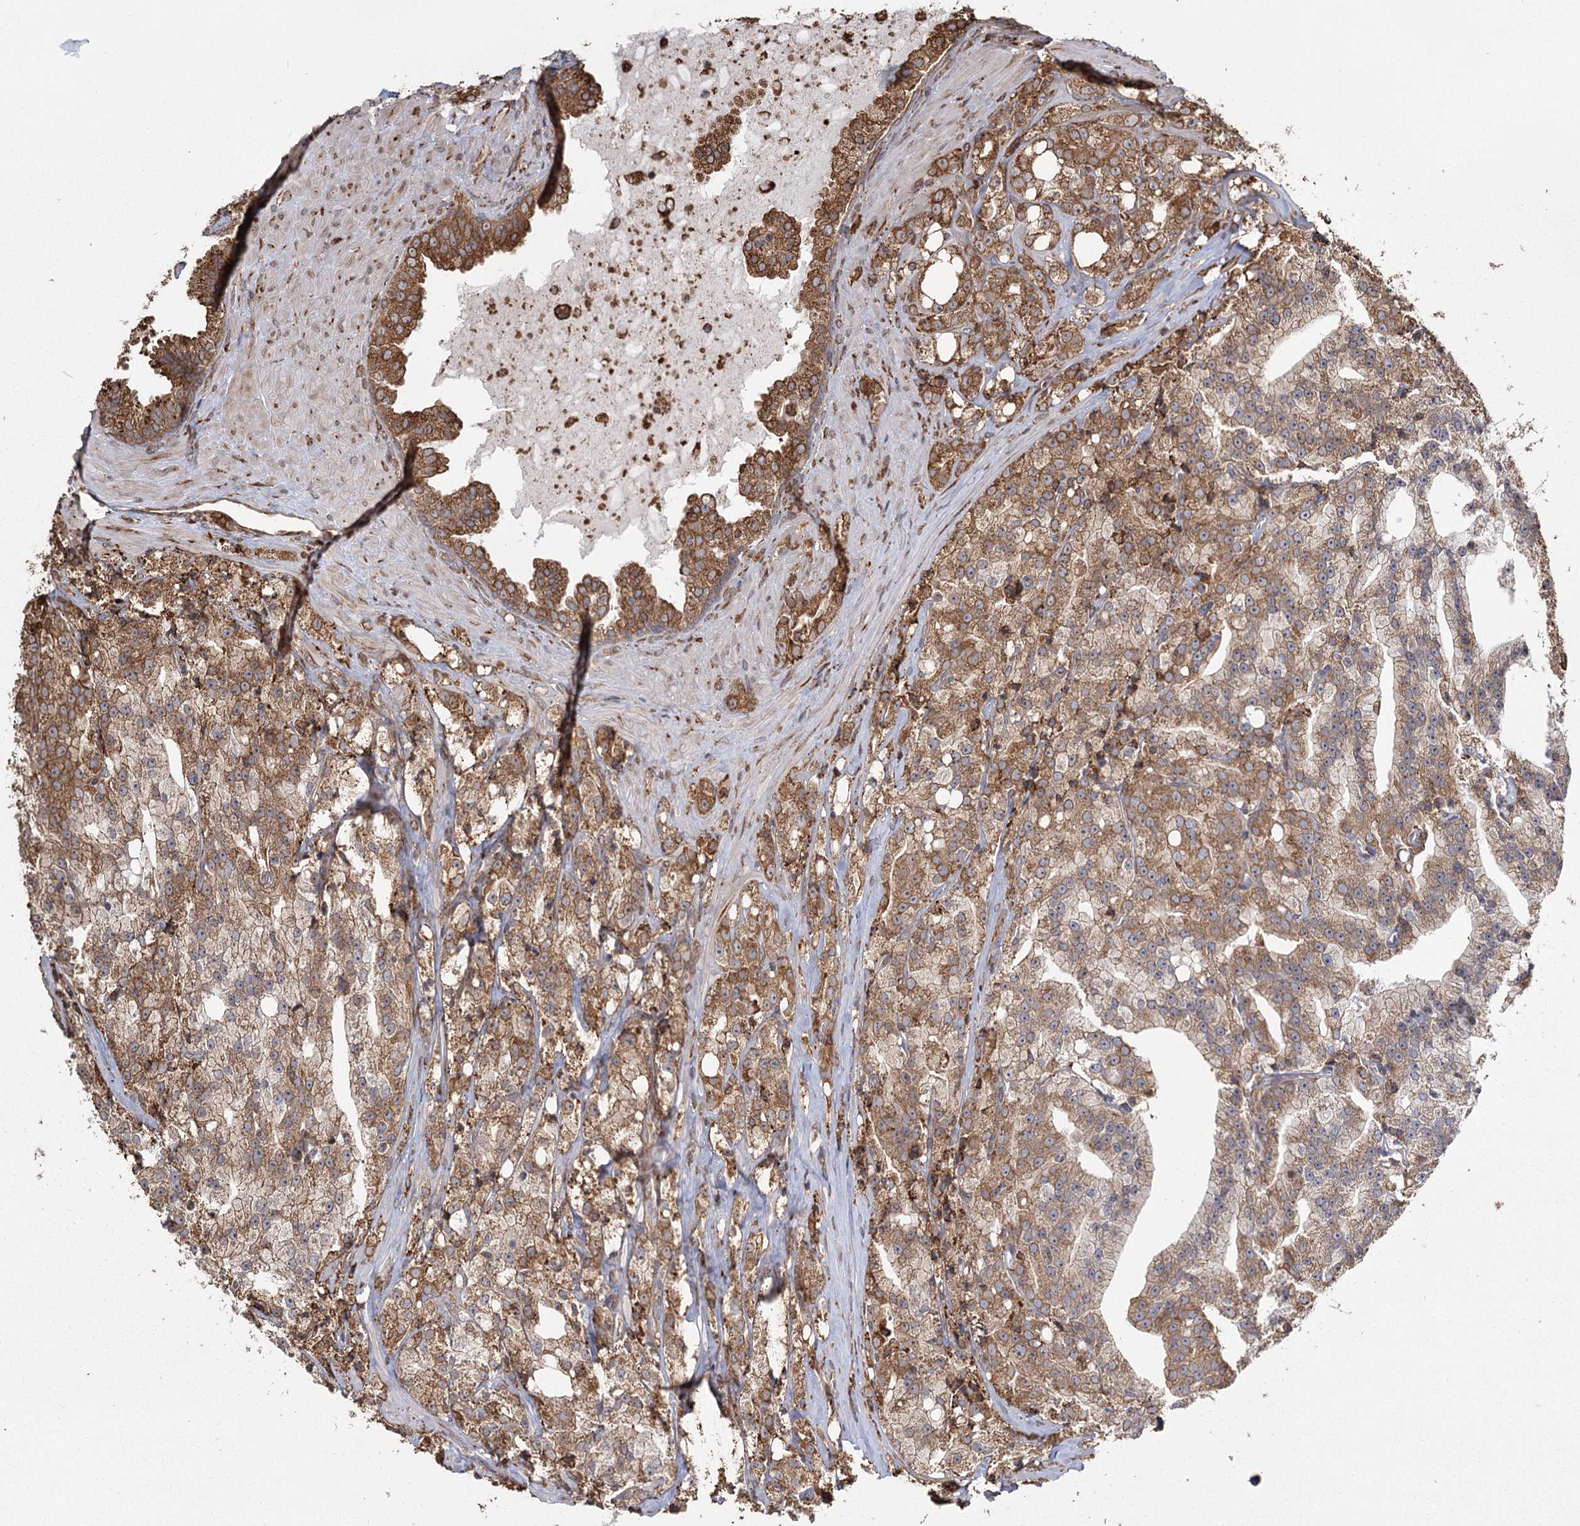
{"staining": {"intensity": "moderate", "quantity": ">75%", "location": "cytoplasmic/membranous"}, "tissue": "prostate cancer", "cell_type": "Tumor cells", "image_type": "cancer", "snomed": [{"axis": "morphology", "description": "Adenocarcinoma, High grade"}, {"axis": "topography", "description": "Prostate"}], "caption": "The histopathology image demonstrates staining of adenocarcinoma (high-grade) (prostate), revealing moderate cytoplasmic/membranous protein staining (brown color) within tumor cells.", "gene": "FAM13A", "patient": {"sex": "male", "age": 64}}